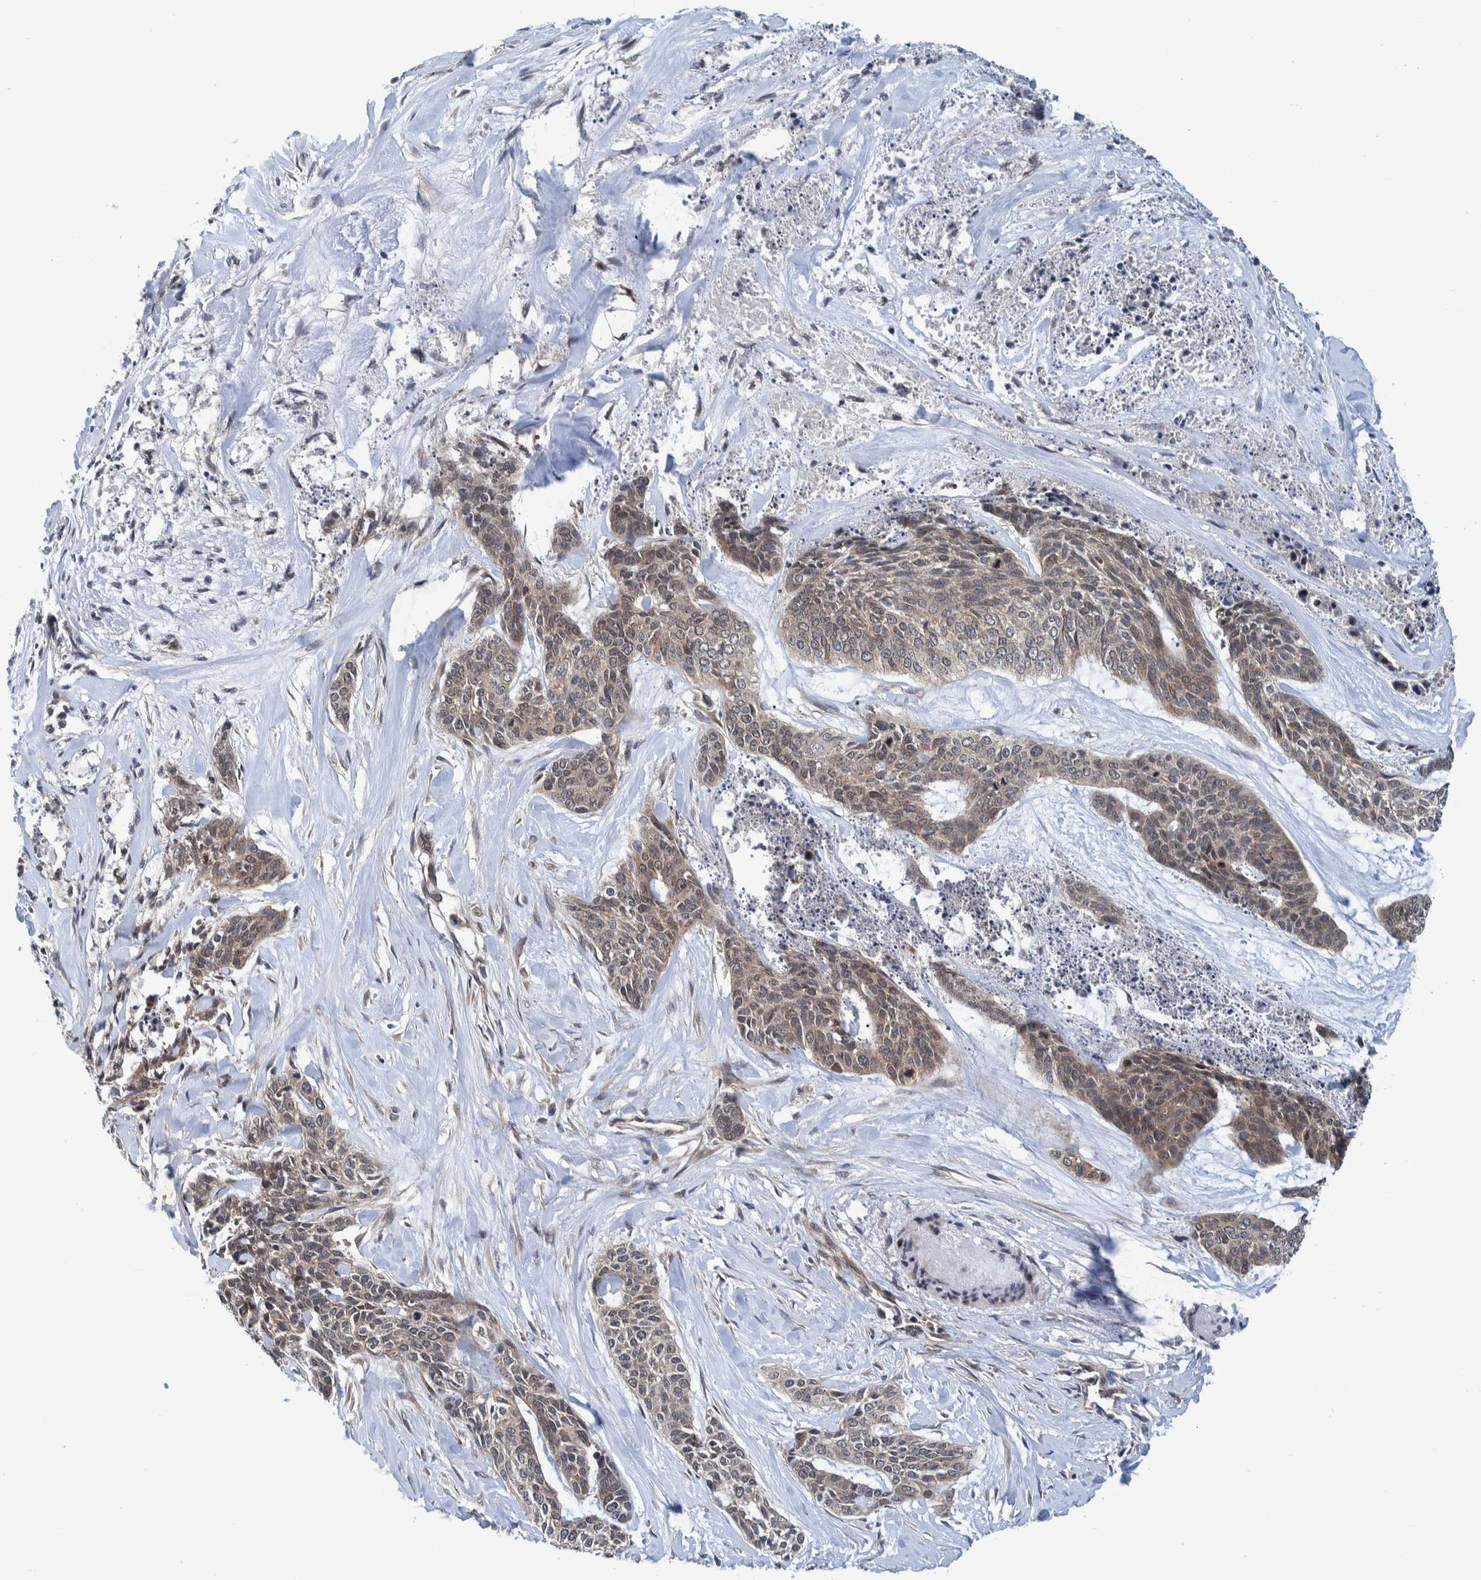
{"staining": {"intensity": "weak", "quantity": ">75%", "location": "cytoplasmic/membranous"}, "tissue": "skin cancer", "cell_type": "Tumor cells", "image_type": "cancer", "snomed": [{"axis": "morphology", "description": "Basal cell carcinoma"}, {"axis": "topography", "description": "Skin"}], "caption": "Immunohistochemical staining of skin basal cell carcinoma exhibits low levels of weak cytoplasmic/membranous protein staining in about >75% of tumor cells.", "gene": "MRPS7", "patient": {"sex": "female", "age": 64}}